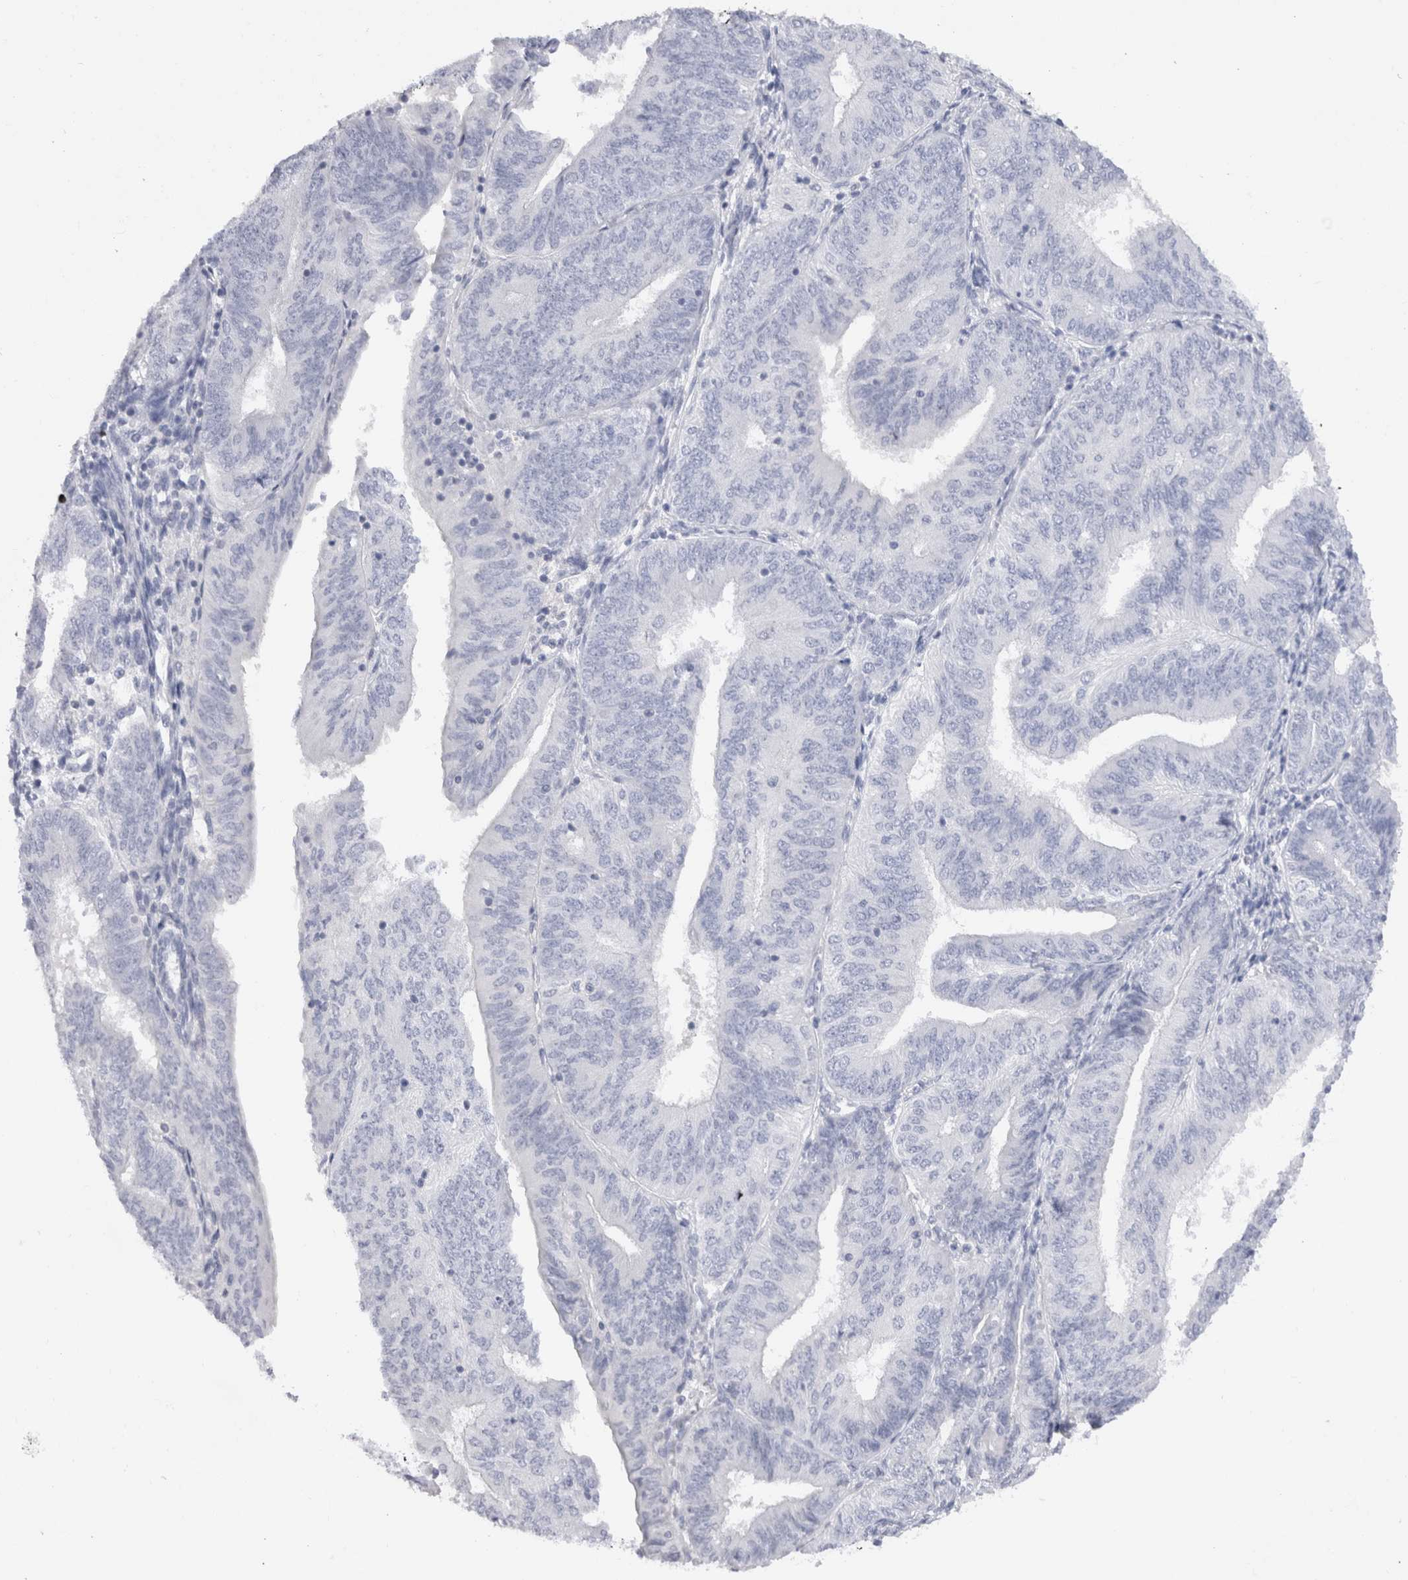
{"staining": {"intensity": "negative", "quantity": "none", "location": "none"}, "tissue": "endometrial cancer", "cell_type": "Tumor cells", "image_type": "cancer", "snomed": [{"axis": "morphology", "description": "Adenocarcinoma, NOS"}, {"axis": "topography", "description": "Endometrium"}], "caption": "Human endometrial cancer (adenocarcinoma) stained for a protein using IHC exhibits no staining in tumor cells.", "gene": "C9orf50", "patient": {"sex": "female", "age": 58}}